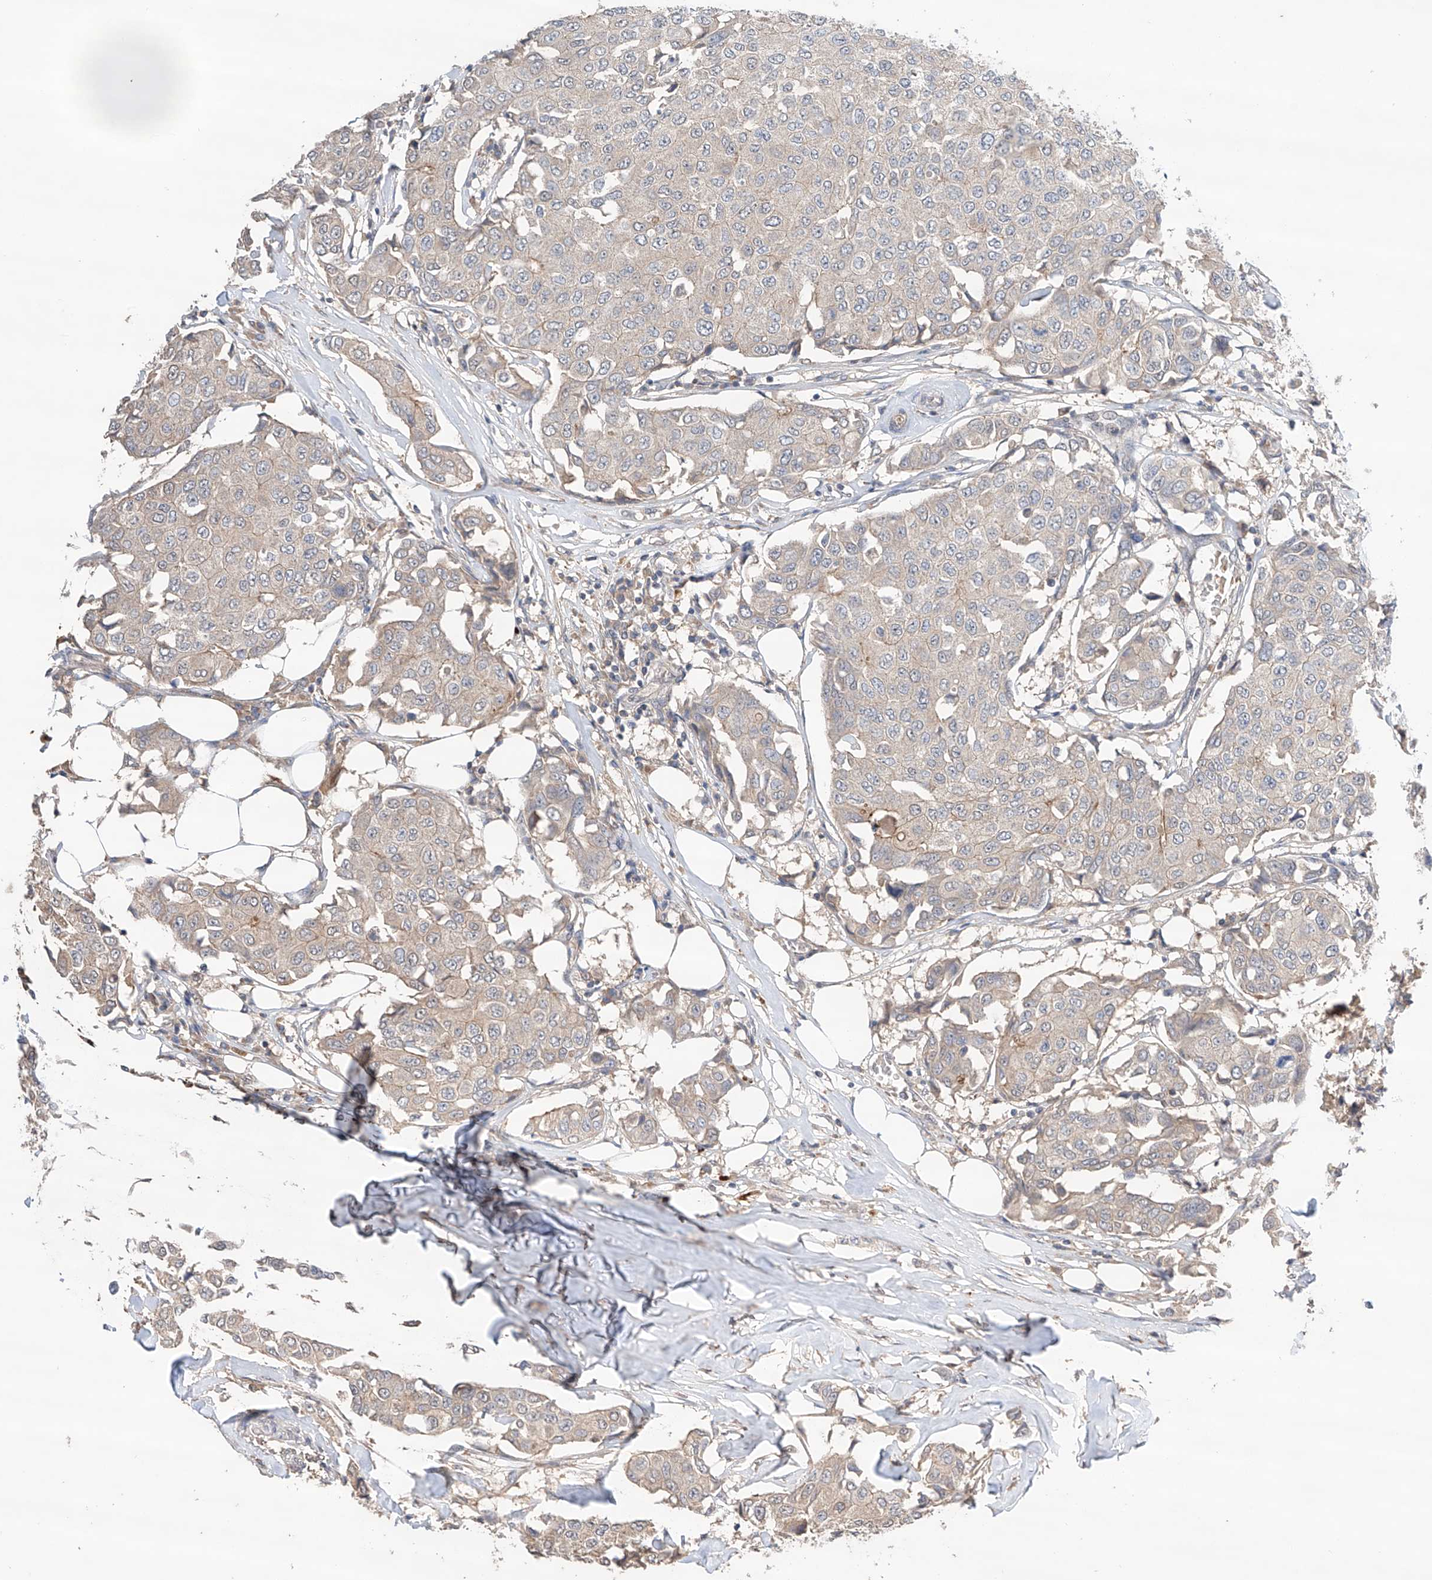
{"staining": {"intensity": "negative", "quantity": "none", "location": "none"}, "tissue": "breast cancer", "cell_type": "Tumor cells", "image_type": "cancer", "snomed": [{"axis": "morphology", "description": "Duct carcinoma"}, {"axis": "topography", "description": "Breast"}], "caption": "Tumor cells are negative for brown protein staining in breast cancer (infiltrating ductal carcinoma).", "gene": "ZFHX2", "patient": {"sex": "female", "age": 80}}